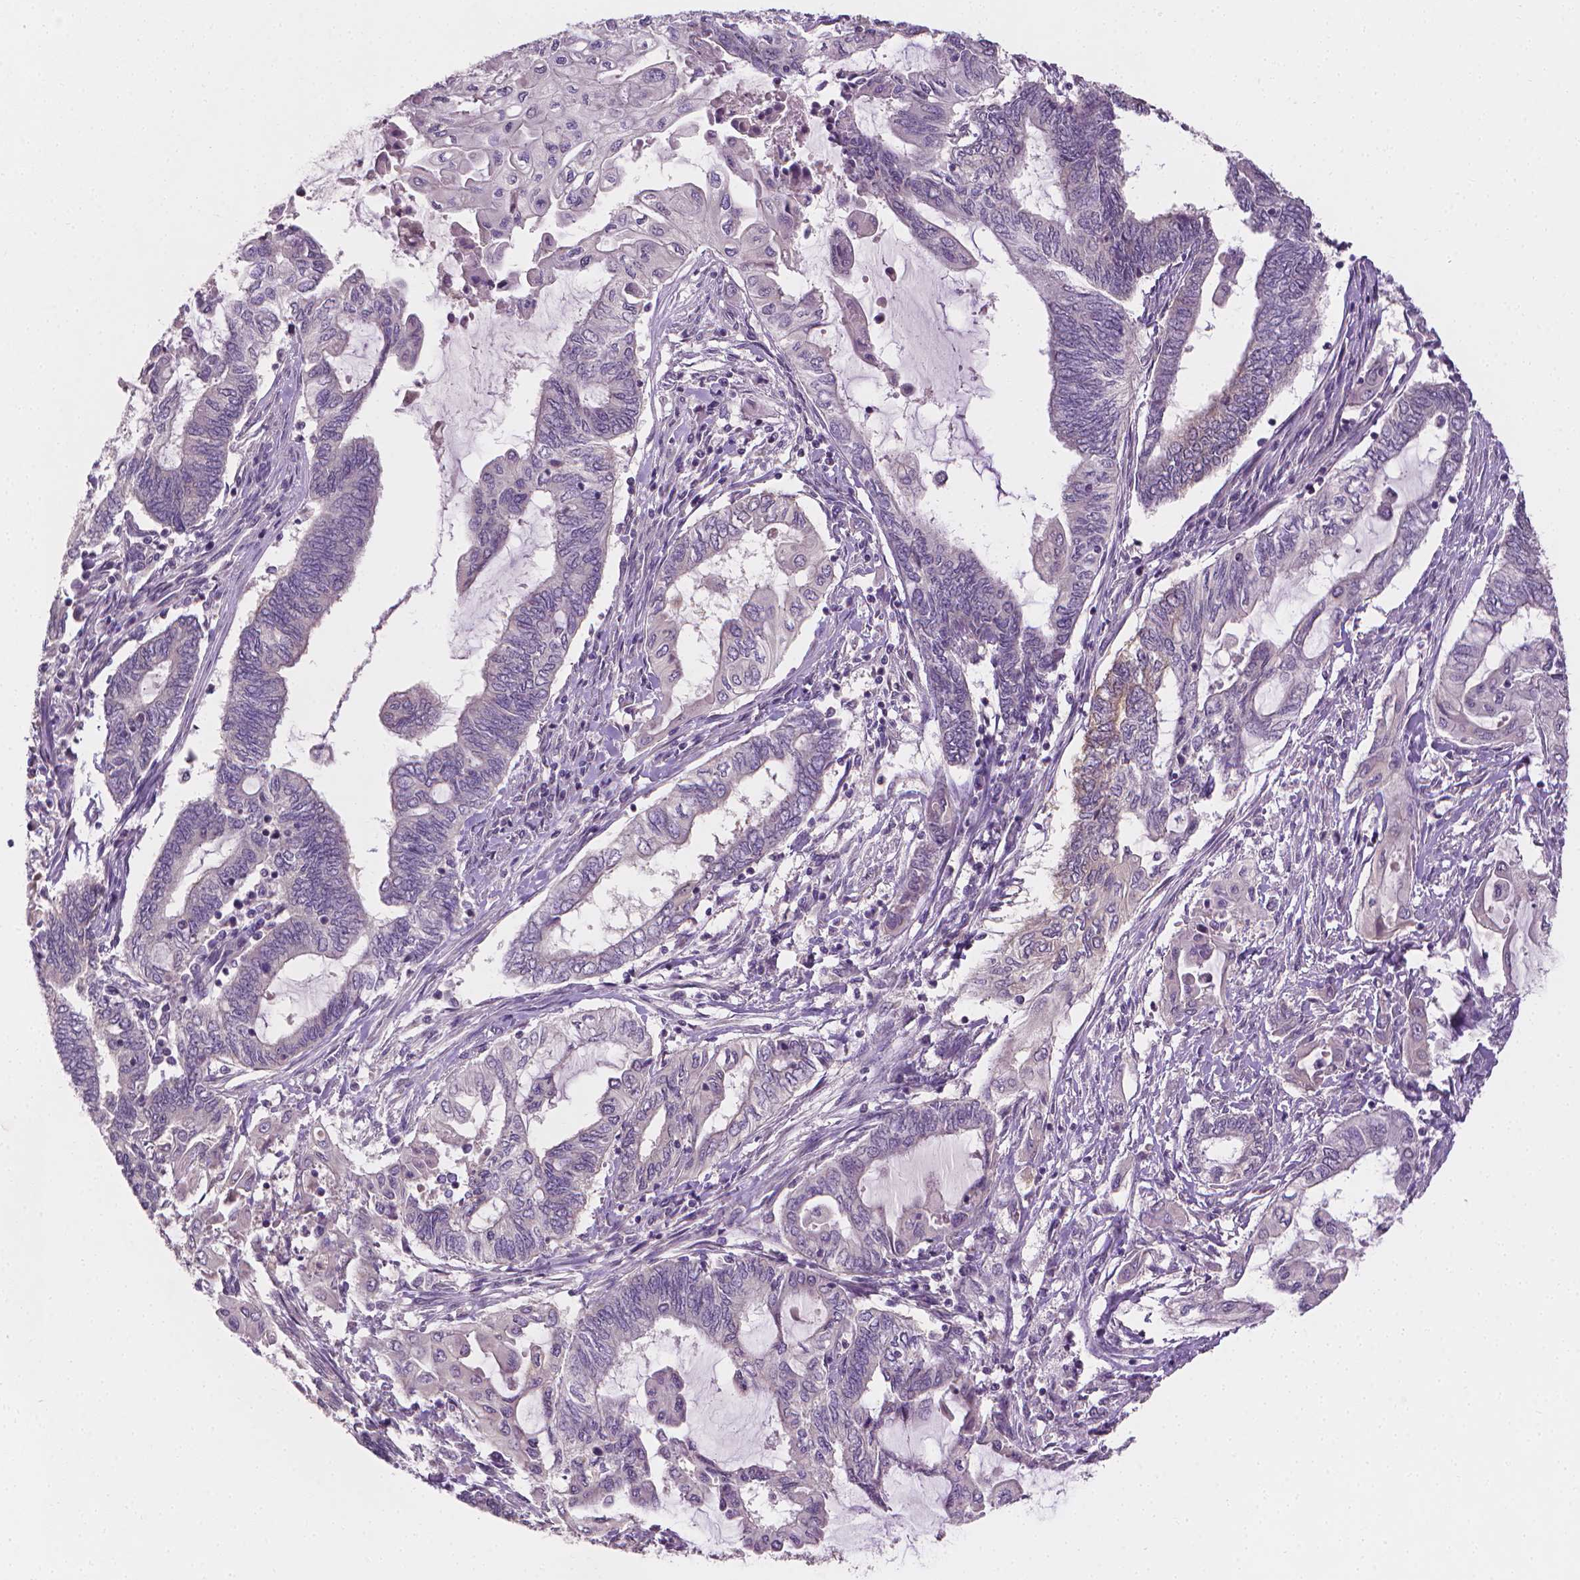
{"staining": {"intensity": "negative", "quantity": "none", "location": "none"}, "tissue": "endometrial cancer", "cell_type": "Tumor cells", "image_type": "cancer", "snomed": [{"axis": "morphology", "description": "Adenocarcinoma, NOS"}, {"axis": "topography", "description": "Uterus"}, {"axis": "topography", "description": "Endometrium"}], "caption": "Tumor cells are negative for brown protein staining in adenocarcinoma (endometrial). (DAB immunohistochemistry, high magnification).", "gene": "FASN", "patient": {"sex": "female", "age": 70}}